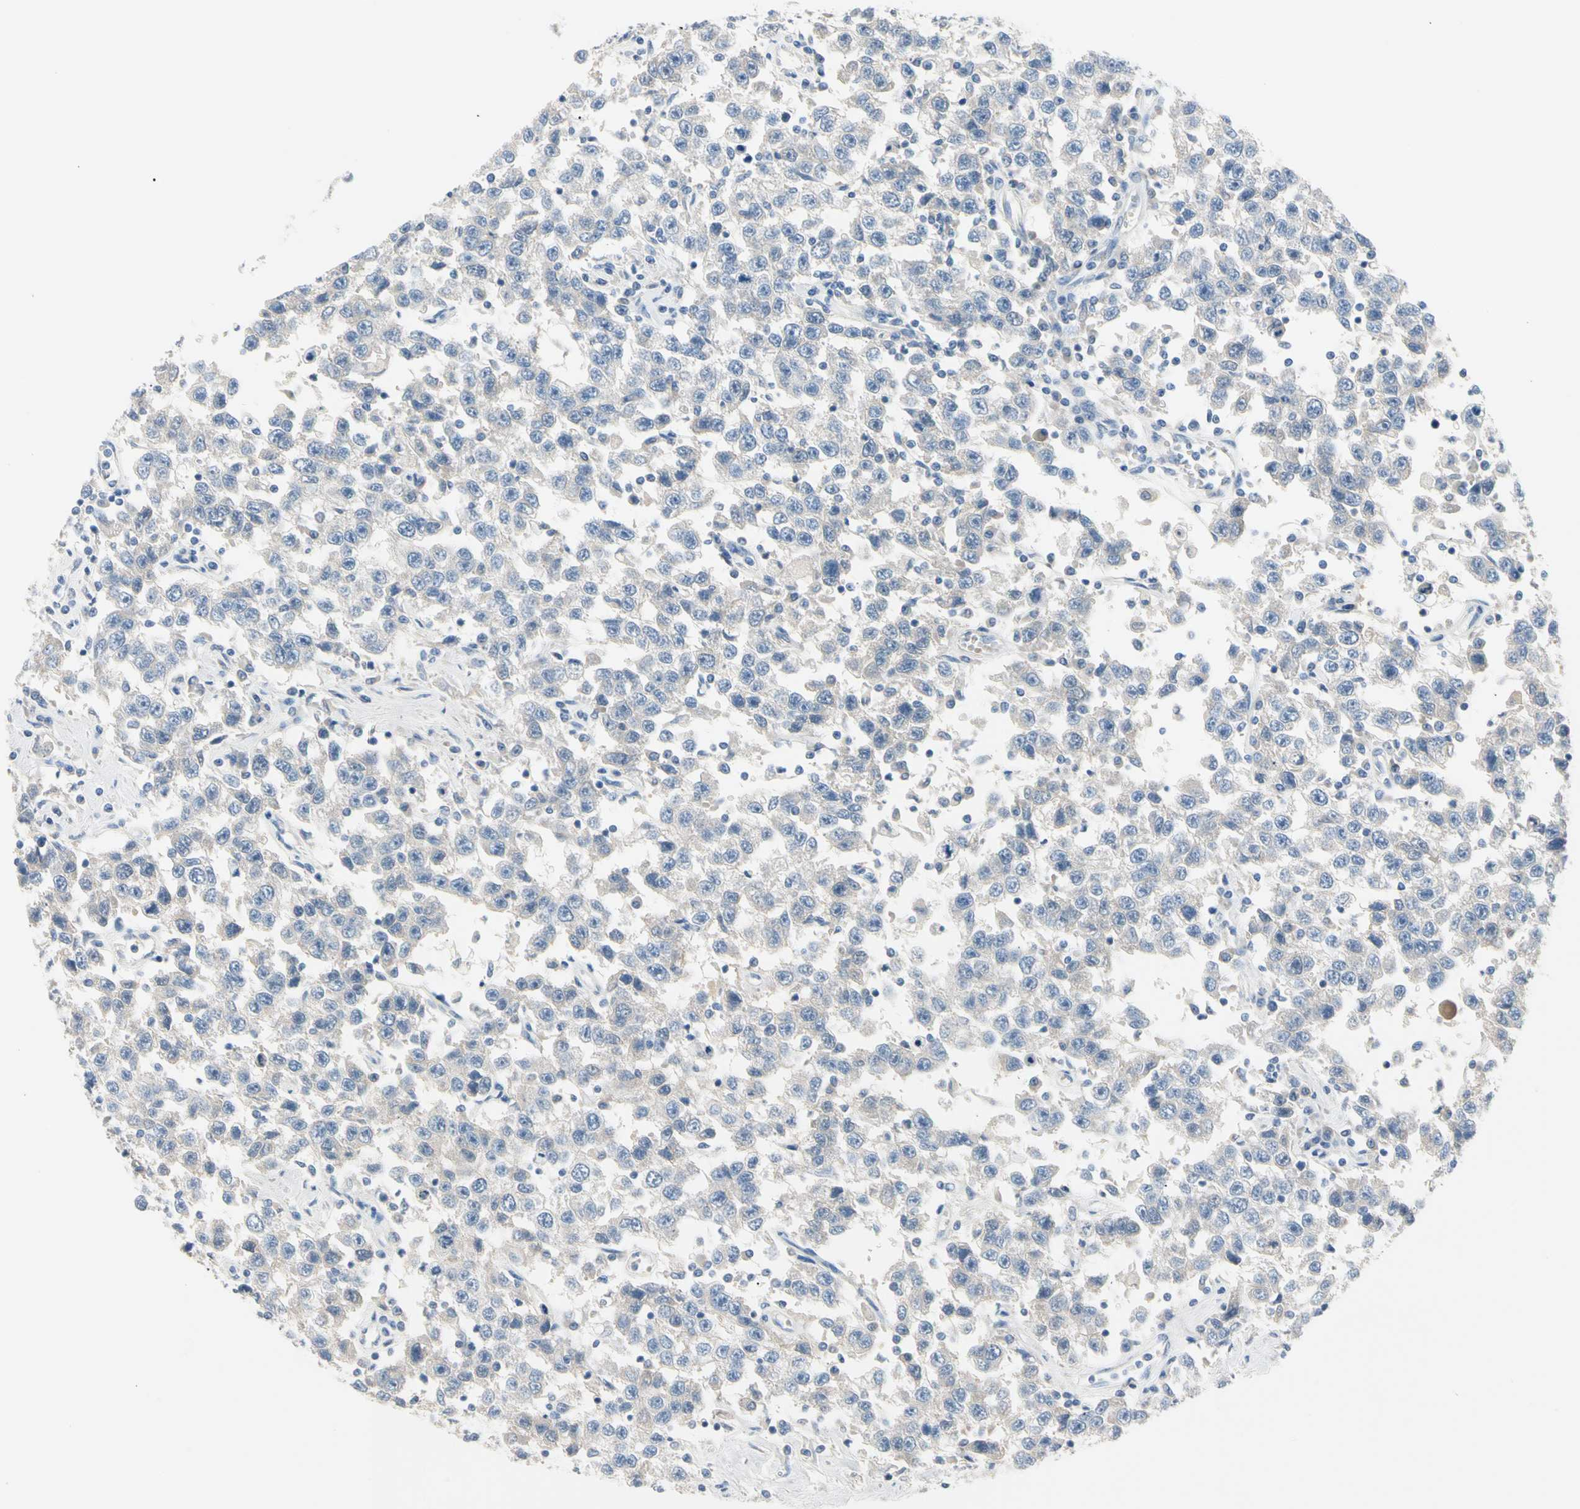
{"staining": {"intensity": "negative", "quantity": "none", "location": "none"}, "tissue": "testis cancer", "cell_type": "Tumor cells", "image_type": "cancer", "snomed": [{"axis": "morphology", "description": "Seminoma, NOS"}, {"axis": "topography", "description": "Testis"}], "caption": "Photomicrograph shows no significant protein positivity in tumor cells of seminoma (testis).", "gene": "MARK1", "patient": {"sex": "male", "age": 41}}